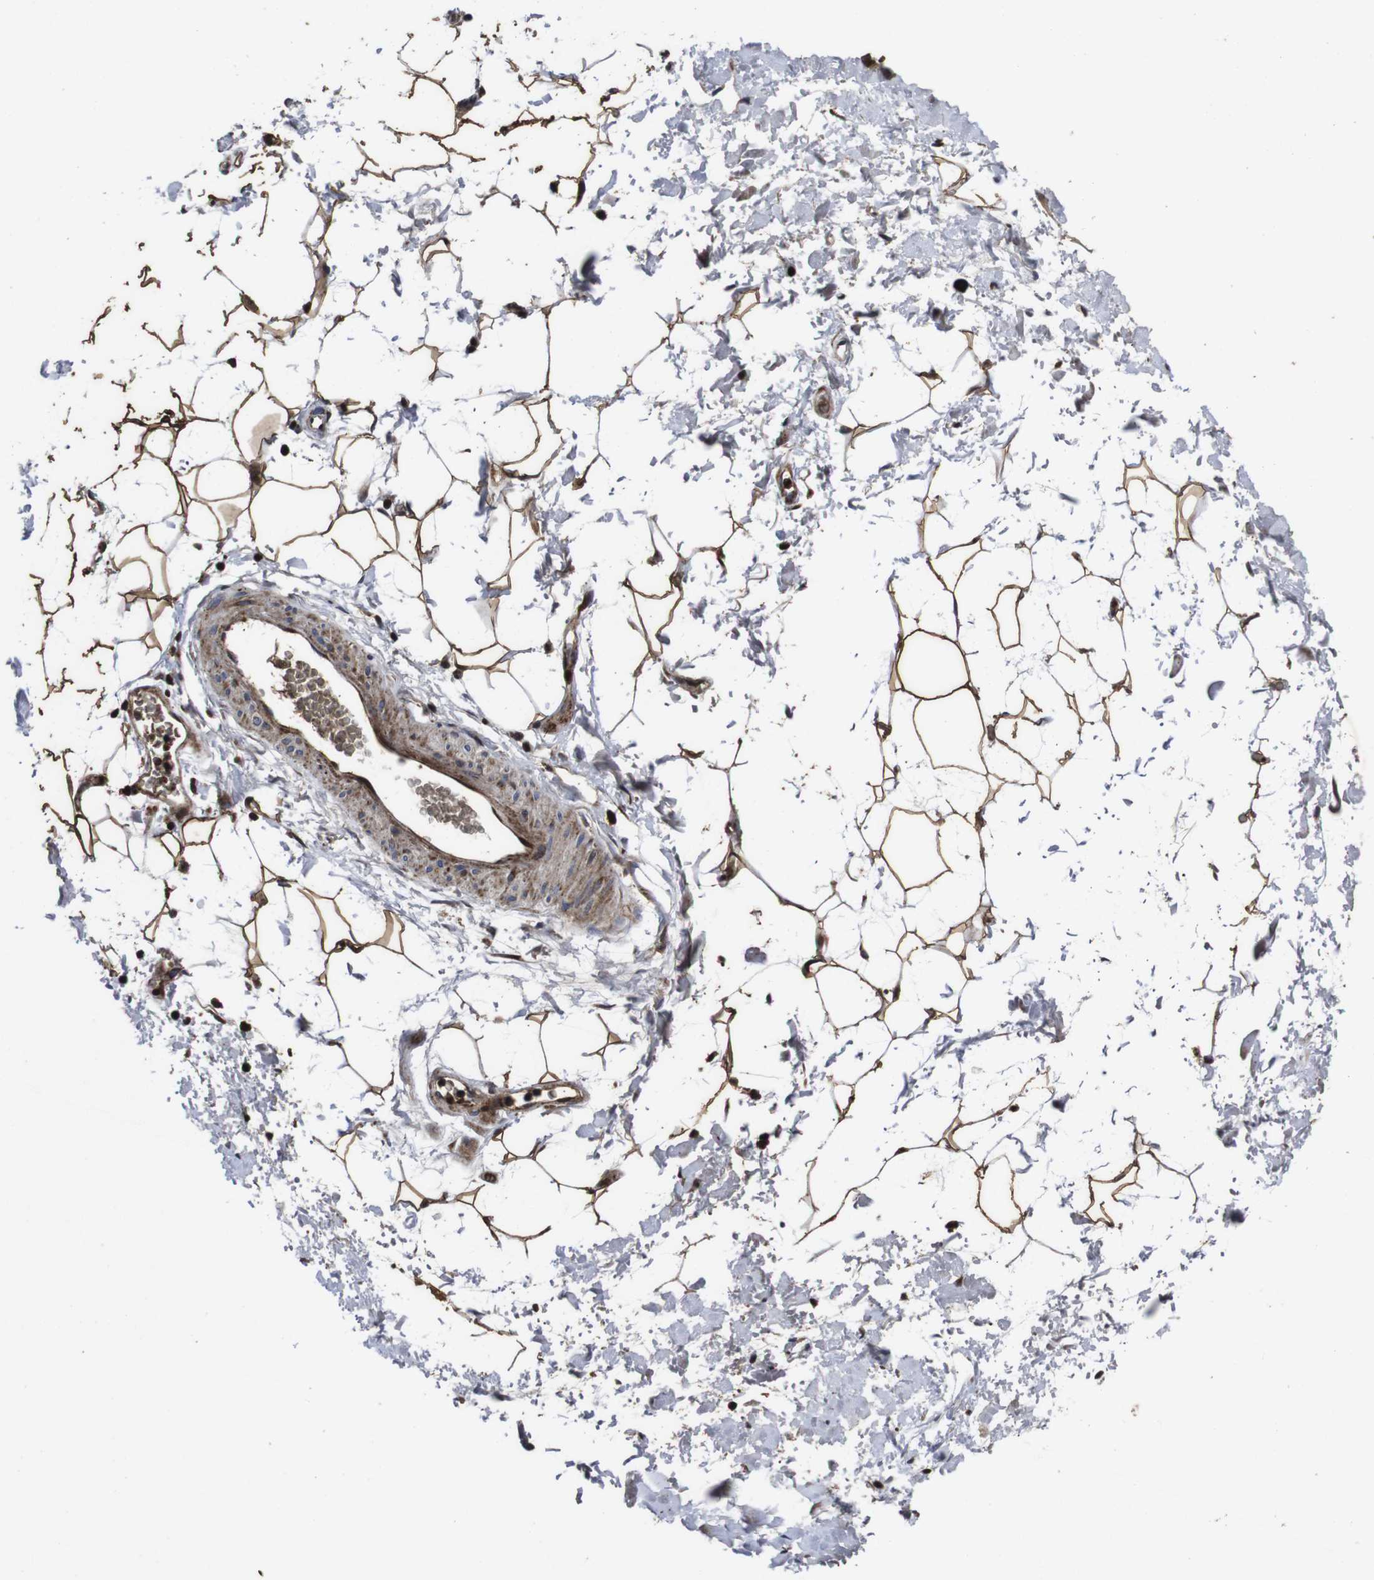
{"staining": {"intensity": "strong", "quantity": ">75%", "location": "cytoplasmic/membranous"}, "tissue": "adipose tissue", "cell_type": "Adipocytes", "image_type": "normal", "snomed": [{"axis": "morphology", "description": "Normal tissue, NOS"}, {"axis": "topography", "description": "Soft tissue"}], "caption": "Protein expression analysis of unremarkable adipose tissue demonstrates strong cytoplasmic/membranous positivity in approximately >75% of adipocytes.", "gene": "SMYD3", "patient": {"sex": "male", "age": 72}}